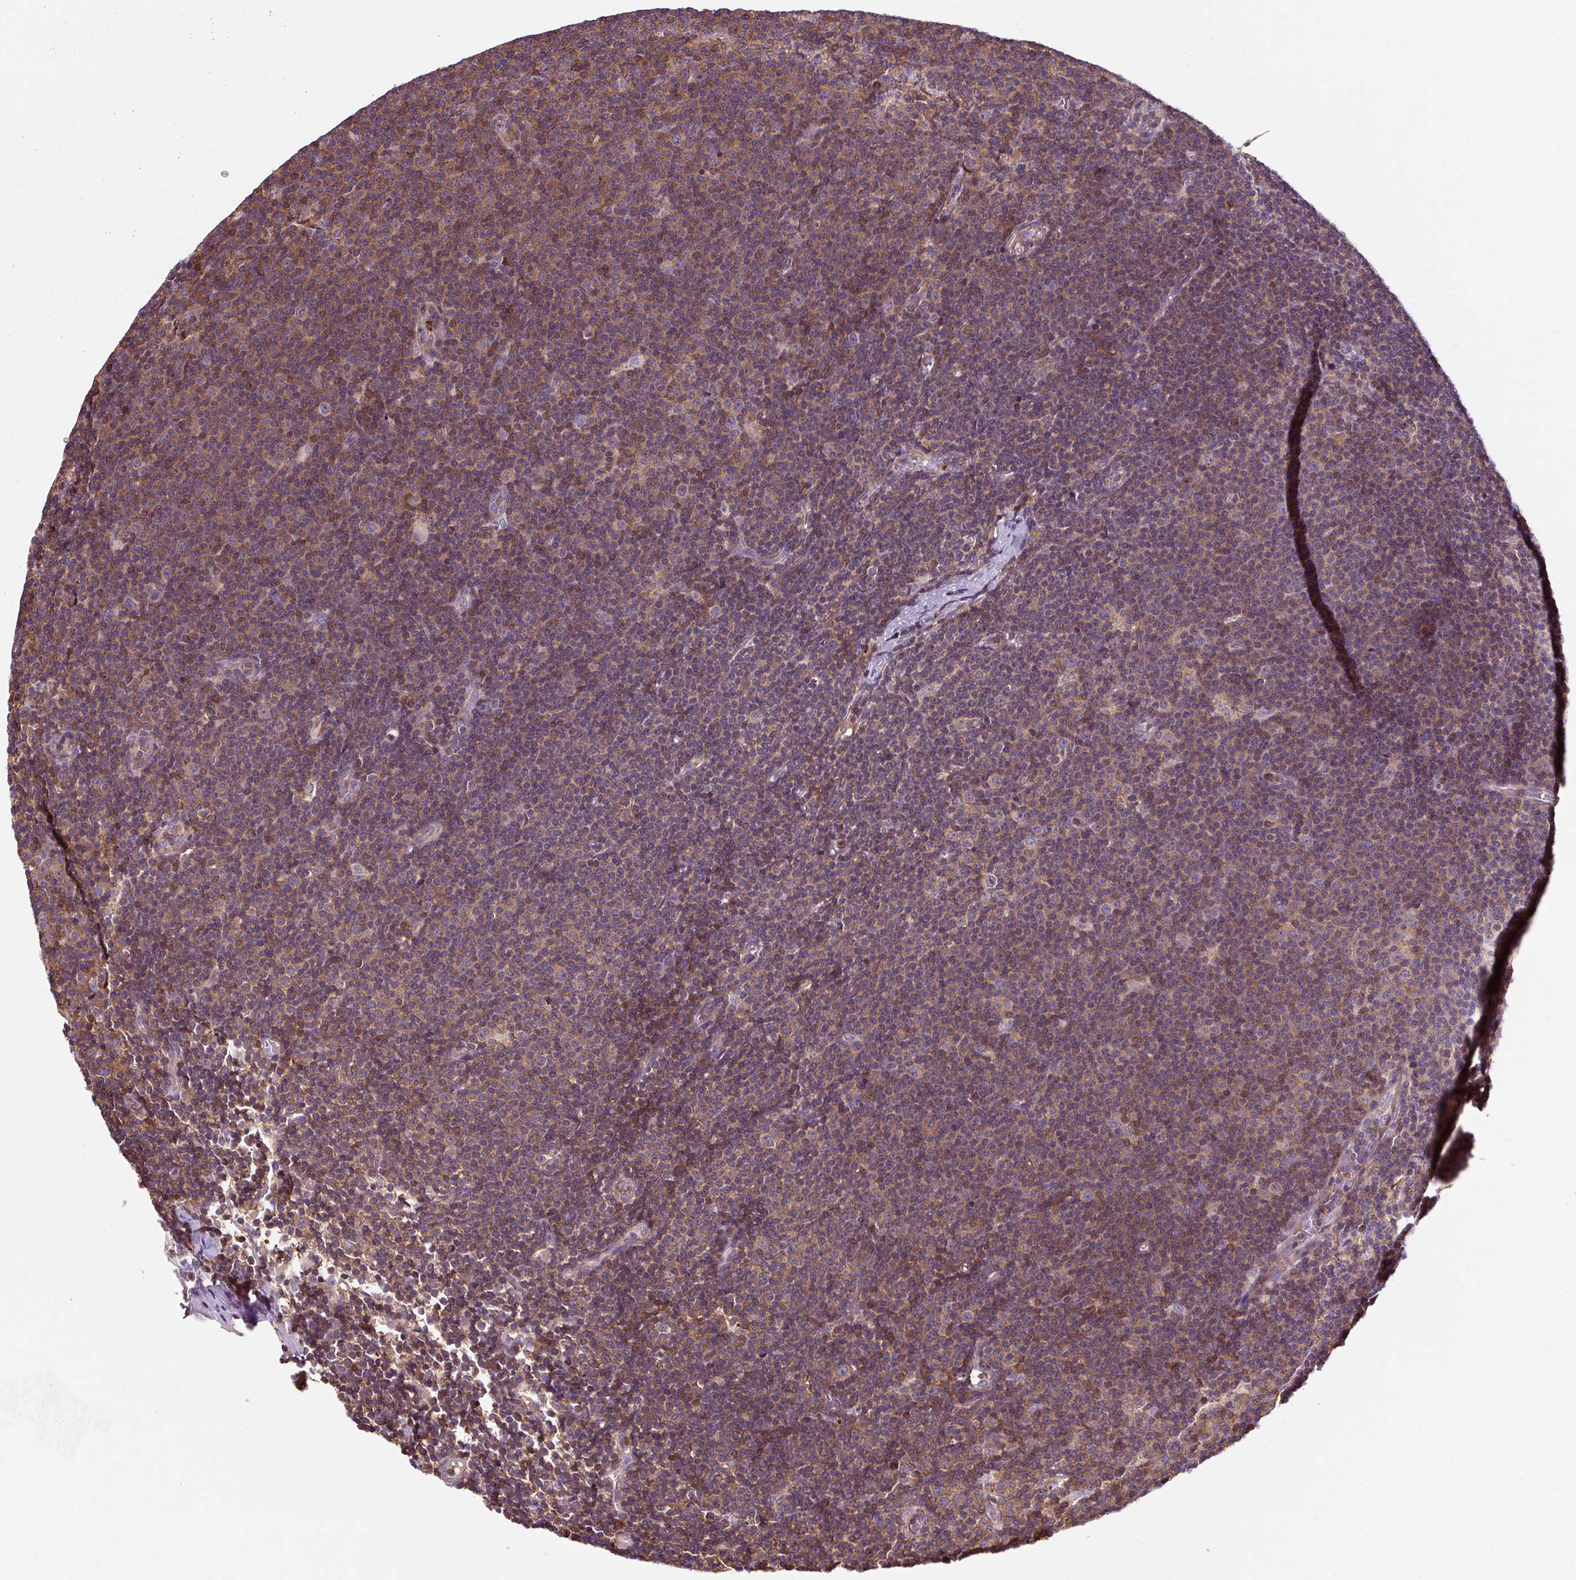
{"staining": {"intensity": "moderate", "quantity": ">75%", "location": "cytoplasmic/membranous"}, "tissue": "lymphoma", "cell_type": "Tumor cells", "image_type": "cancer", "snomed": [{"axis": "morphology", "description": "Malignant lymphoma, non-Hodgkin's type, Low grade"}, {"axis": "topography", "description": "Lymph node"}], "caption": "Immunohistochemical staining of malignant lymphoma, non-Hodgkin's type (low-grade) shows medium levels of moderate cytoplasmic/membranous protein staining in approximately >75% of tumor cells.", "gene": "CISD3", "patient": {"sex": "male", "age": 48}}